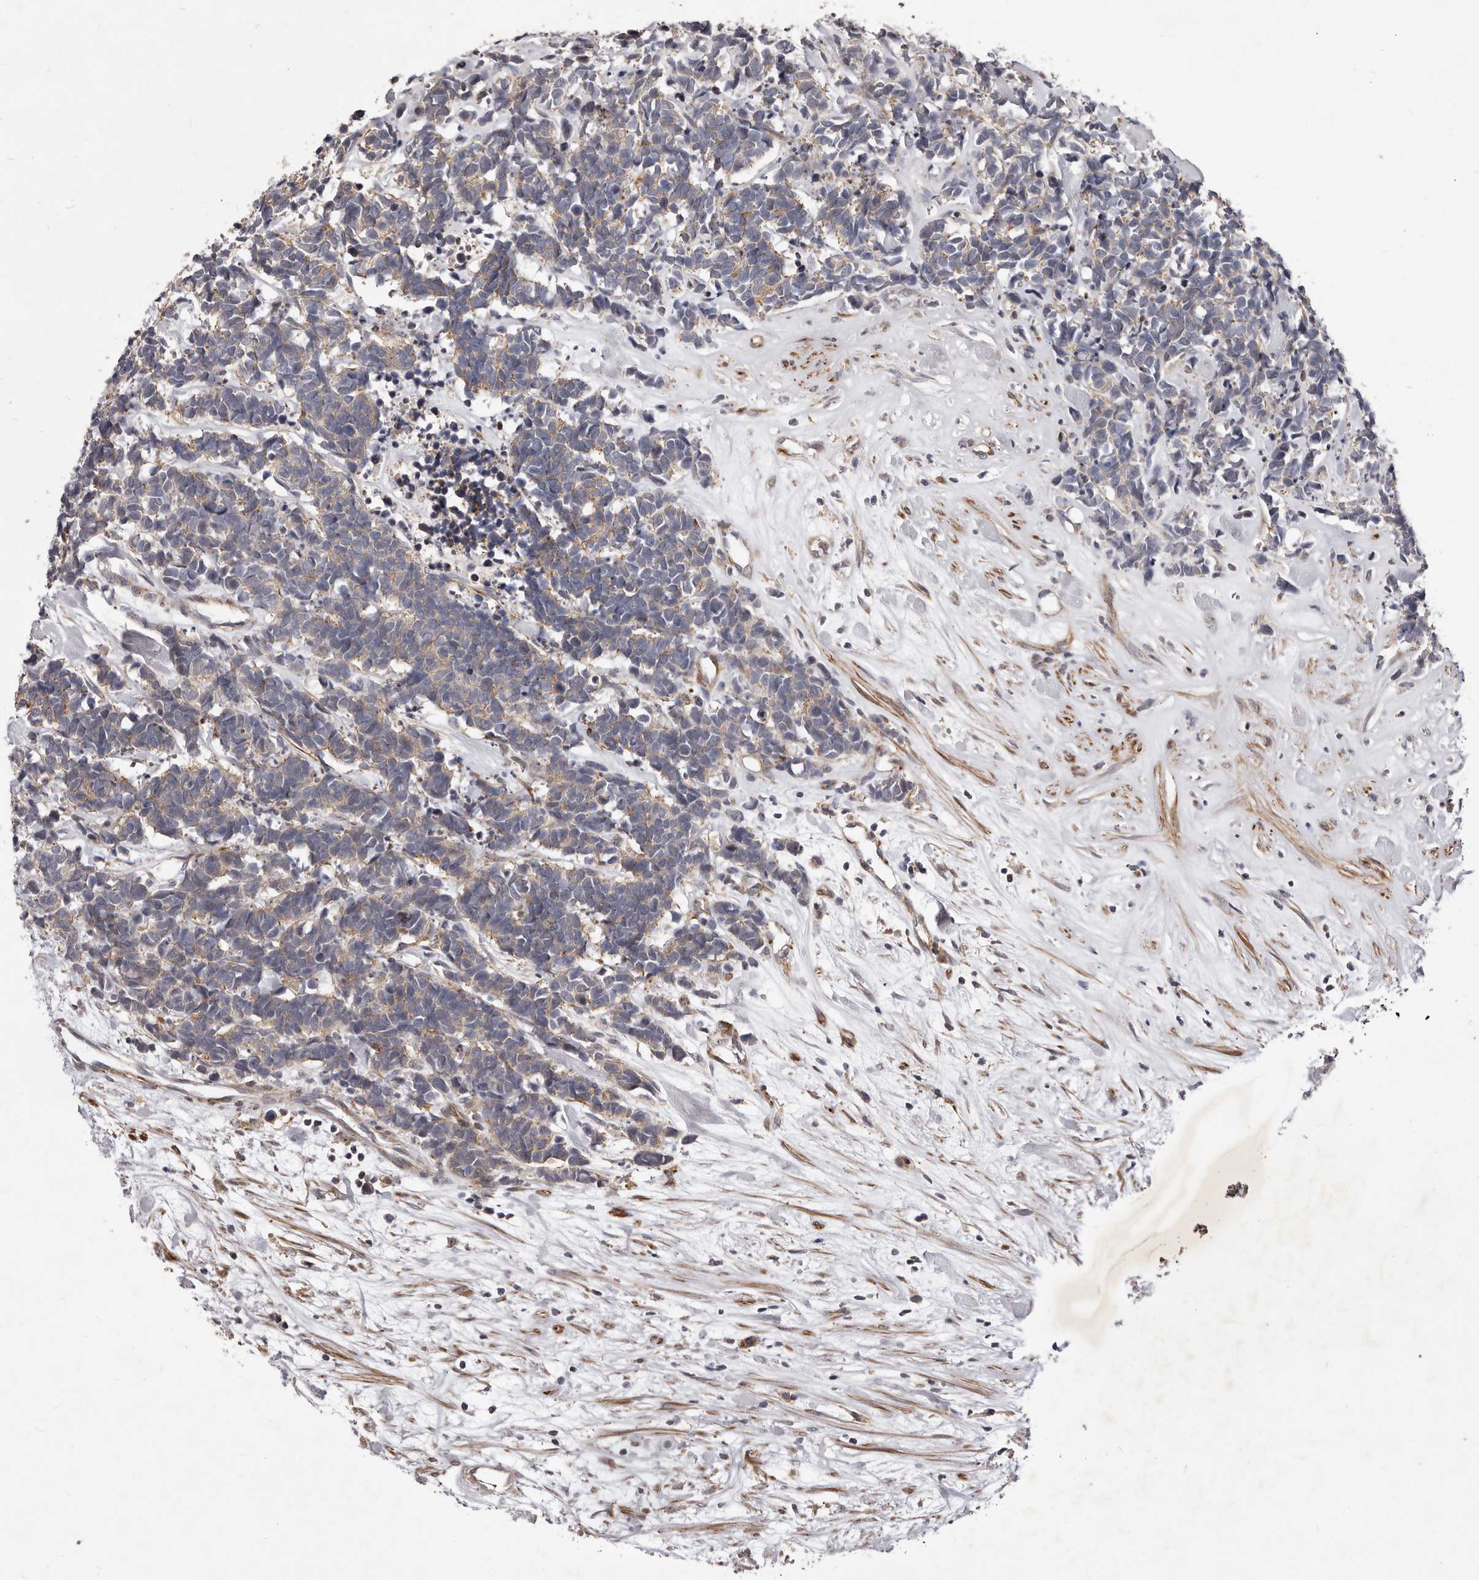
{"staining": {"intensity": "weak", "quantity": "25%-75%", "location": "cytoplasmic/membranous"}, "tissue": "carcinoid", "cell_type": "Tumor cells", "image_type": "cancer", "snomed": [{"axis": "morphology", "description": "Carcinoma, NOS"}, {"axis": "morphology", "description": "Carcinoid, malignant, NOS"}, {"axis": "topography", "description": "Urinary bladder"}], "caption": "Tumor cells reveal weak cytoplasmic/membranous staining in approximately 25%-75% of cells in carcinoma.", "gene": "ALPK1", "patient": {"sex": "male", "age": 57}}